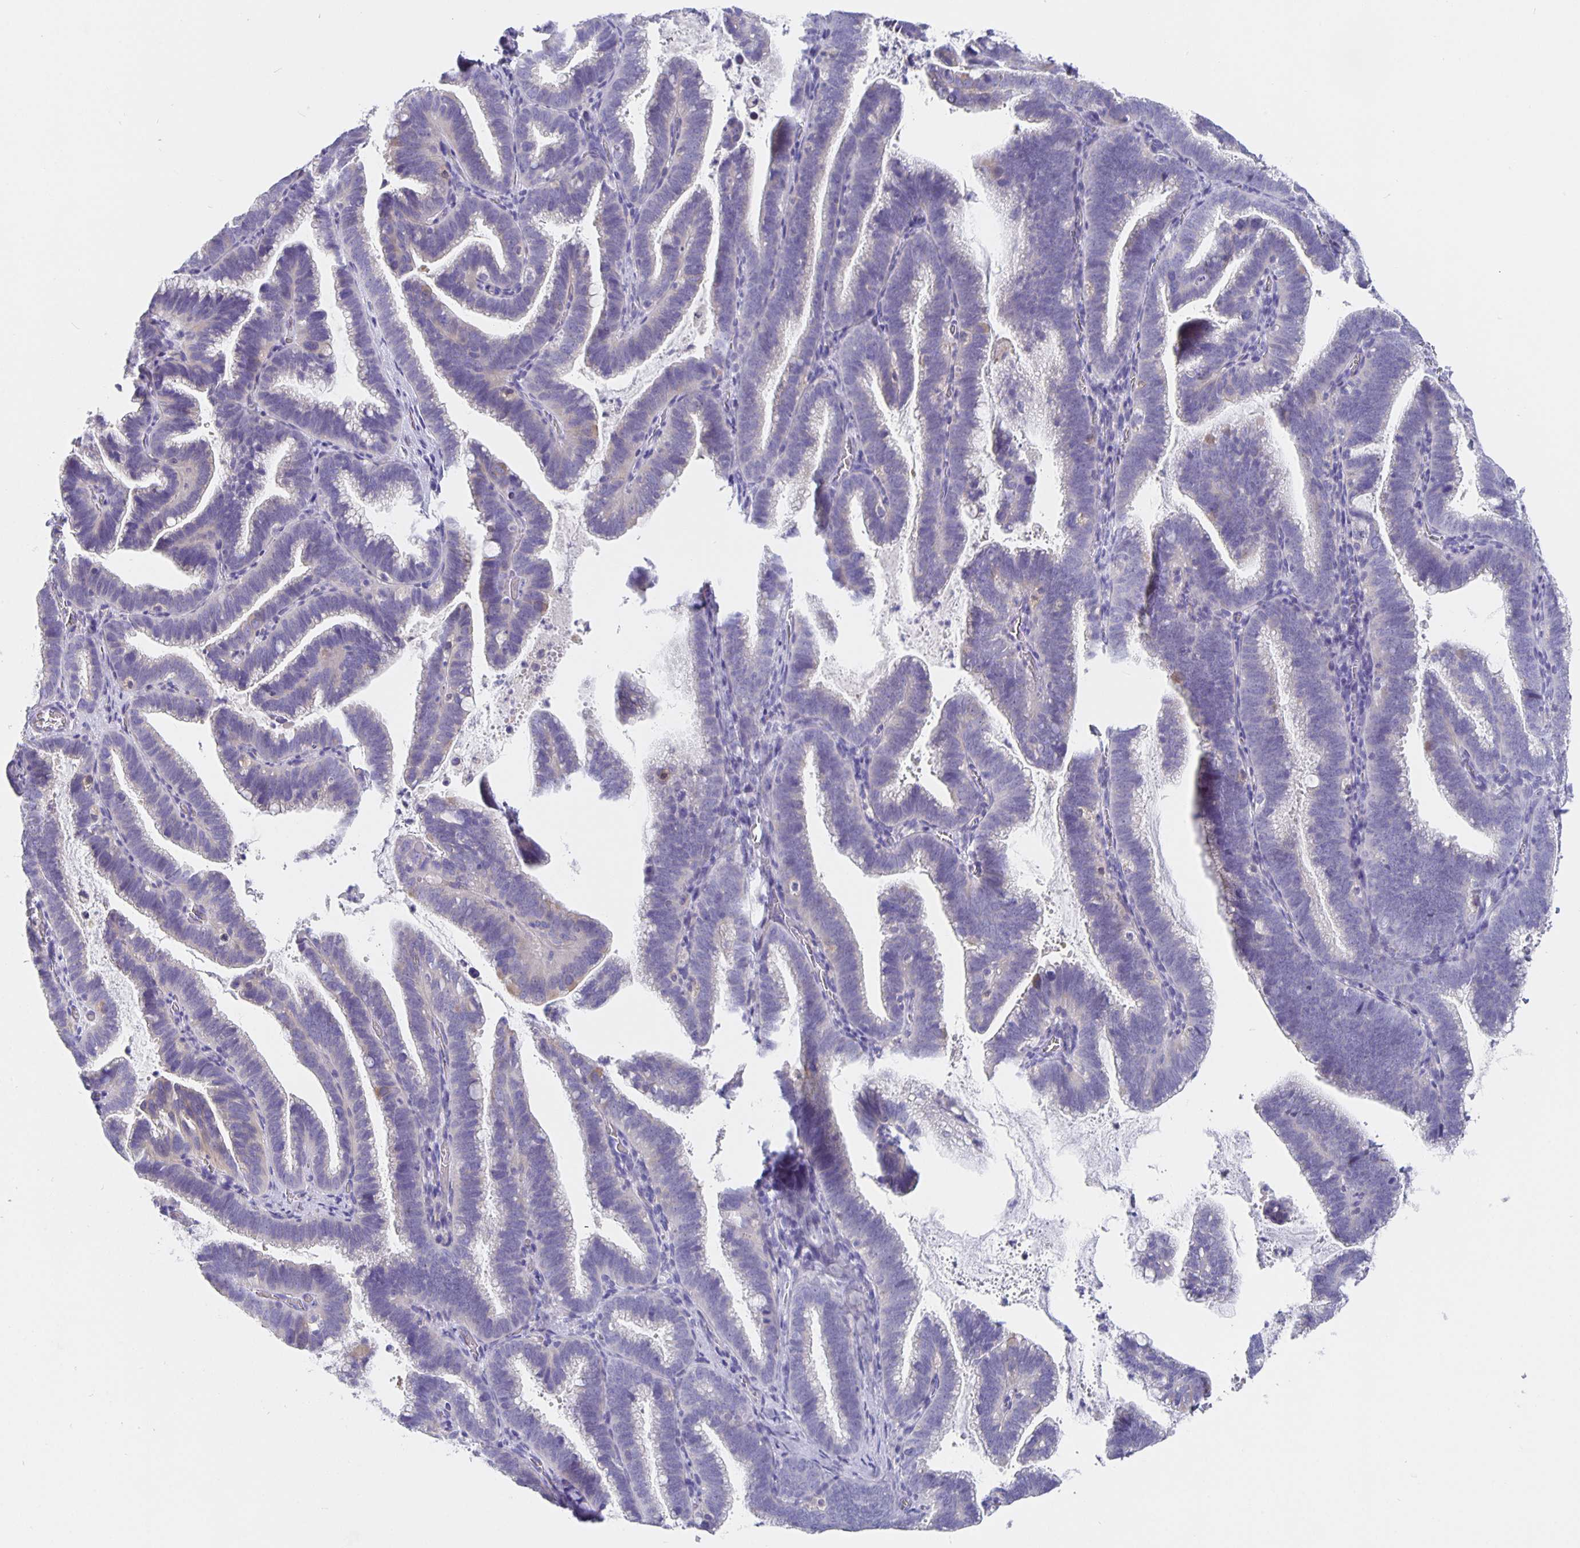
{"staining": {"intensity": "negative", "quantity": "none", "location": "none"}, "tissue": "cervical cancer", "cell_type": "Tumor cells", "image_type": "cancer", "snomed": [{"axis": "morphology", "description": "Adenocarcinoma, NOS"}, {"axis": "topography", "description": "Cervix"}], "caption": "There is no significant staining in tumor cells of cervical adenocarcinoma. Nuclei are stained in blue.", "gene": "CFAP74", "patient": {"sex": "female", "age": 61}}